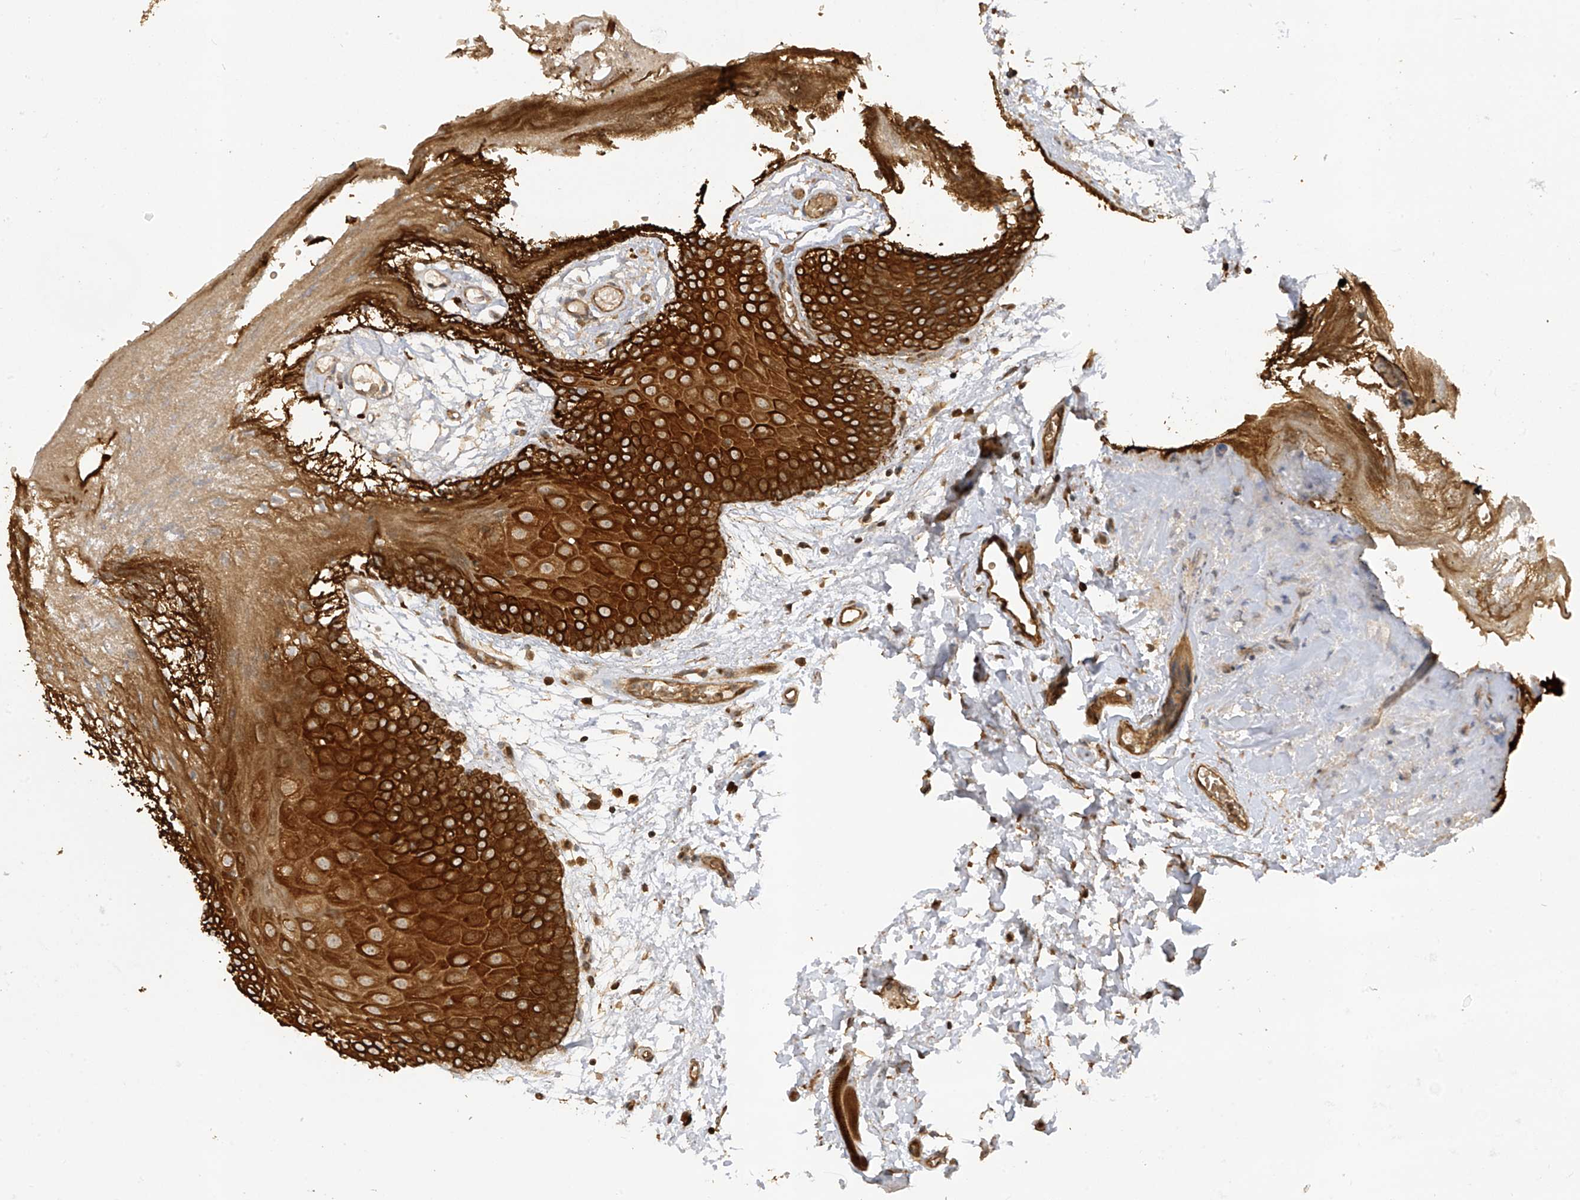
{"staining": {"intensity": "strong", "quantity": ">75%", "location": "cytoplasmic/membranous"}, "tissue": "oral mucosa", "cell_type": "Squamous epithelial cells", "image_type": "normal", "snomed": [{"axis": "morphology", "description": "Normal tissue, NOS"}, {"axis": "topography", "description": "Skeletal muscle"}, {"axis": "topography", "description": "Oral tissue"}, {"axis": "topography", "description": "Salivary gland"}, {"axis": "topography", "description": "Peripheral nerve tissue"}], "caption": "High-power microscopy captured an immunohistochemistry (IHC) image of unremarkable oral mucosa, revealing strong cytoplasmic/membranous expression in approximately >75% of squamous epithelial cells. (DAB (3,3'-diaminobenzidine) IHC, brown staining for protein, blue staining for nuclei).", "gene": "ZNF653", "patient": {"sex": "male", "age": 54}}